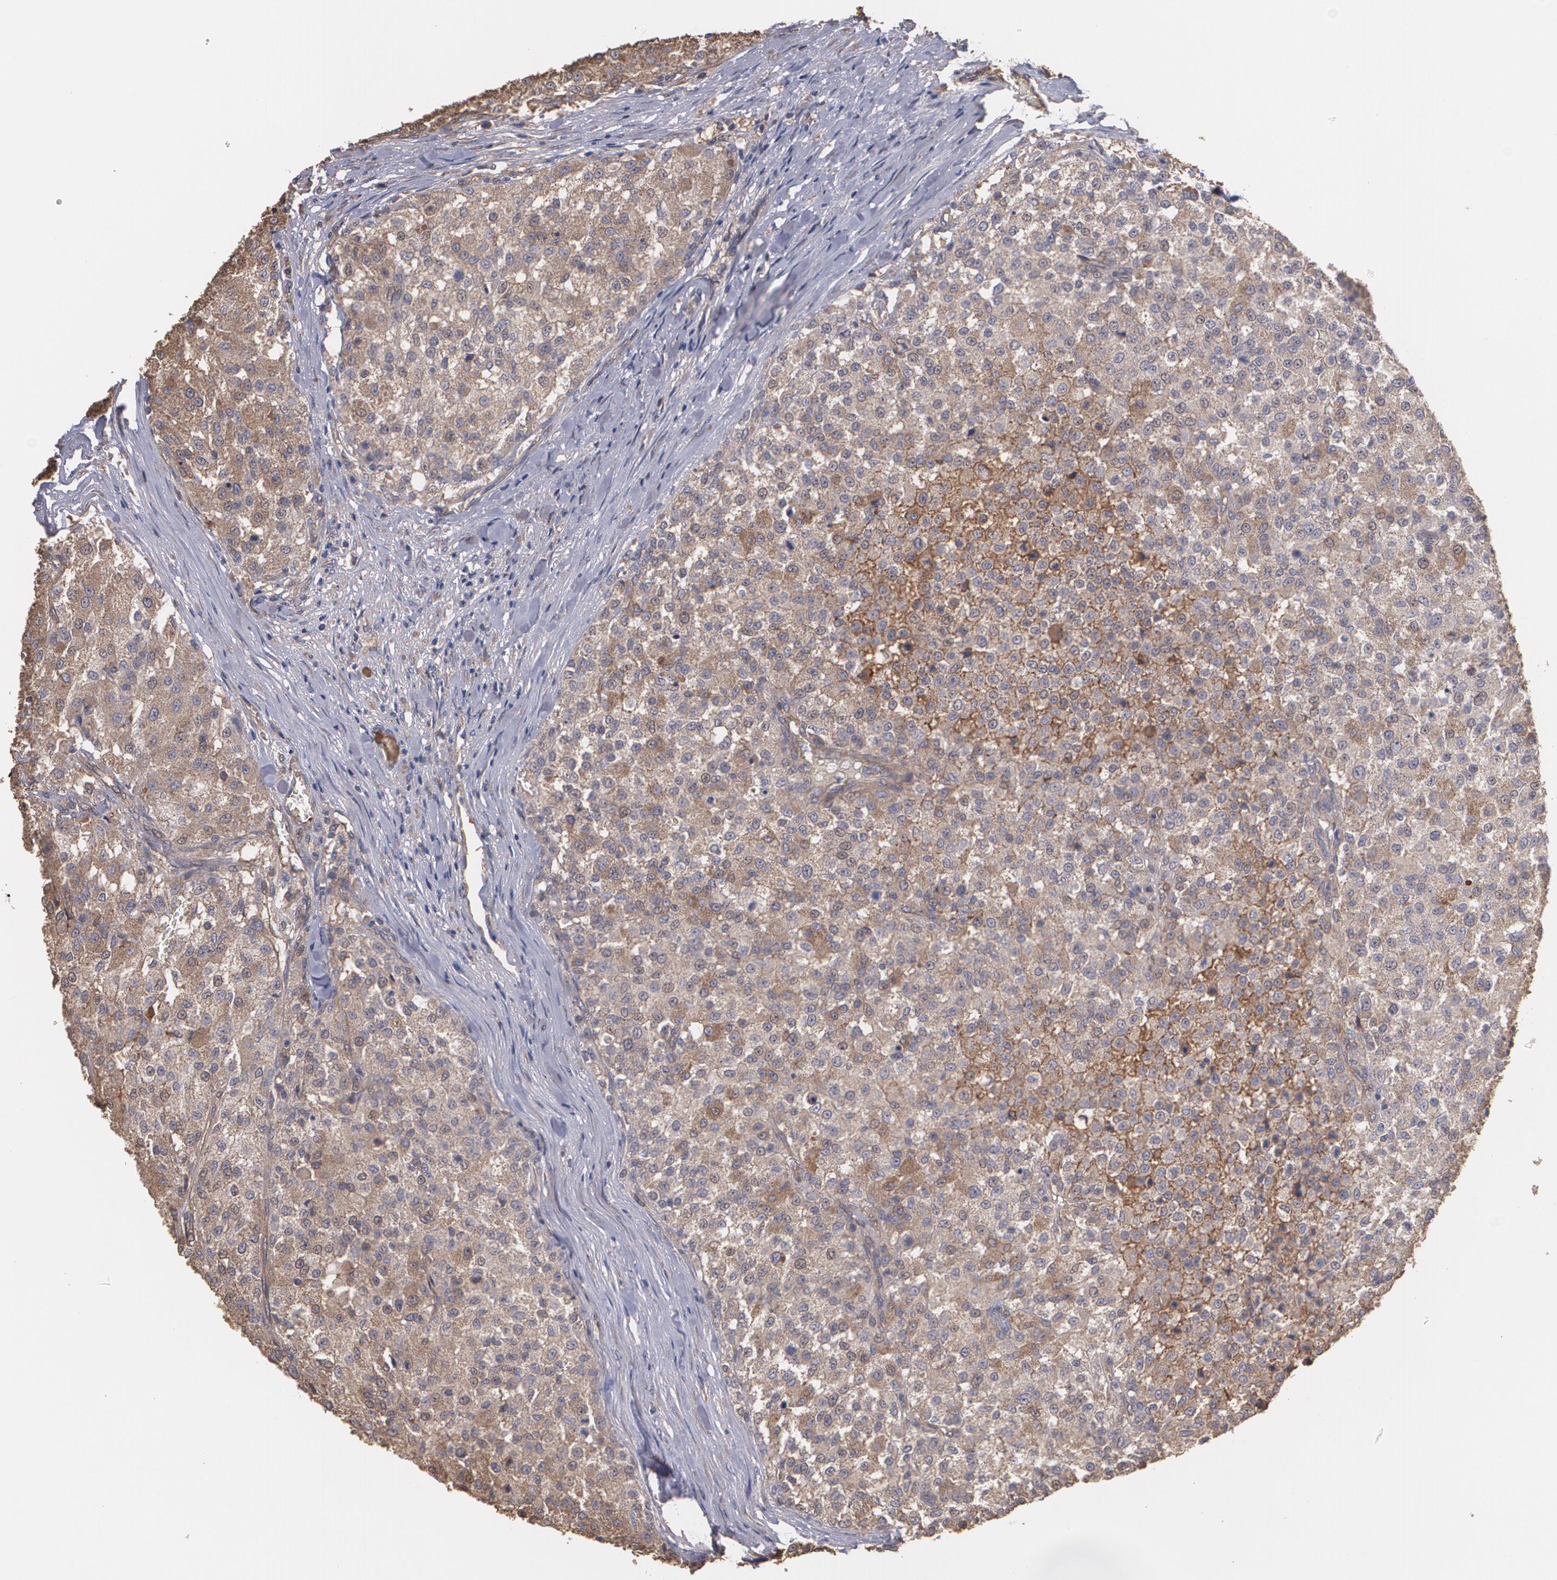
{"staining": {"intensity": "moderate", "quantity": ">75%", "location": "cytoplasmic/membranous"}, "tissue": "testis cancer", "cell_type": "Tumor cells", "image_type": "cancer", "snomed": [{"axis": "morphology", "description": "Seminoma, NOS"}, {"axis": "topography", "description": "Testis"}], "caption": "Immunohistochemical staining of testis cancer demonstrates moderate cytoplasmic/membranous protein positivity in approximately >75% of tumor cells.", "gene": "PON1", "patient": {"sex": "male", "age": 59}}